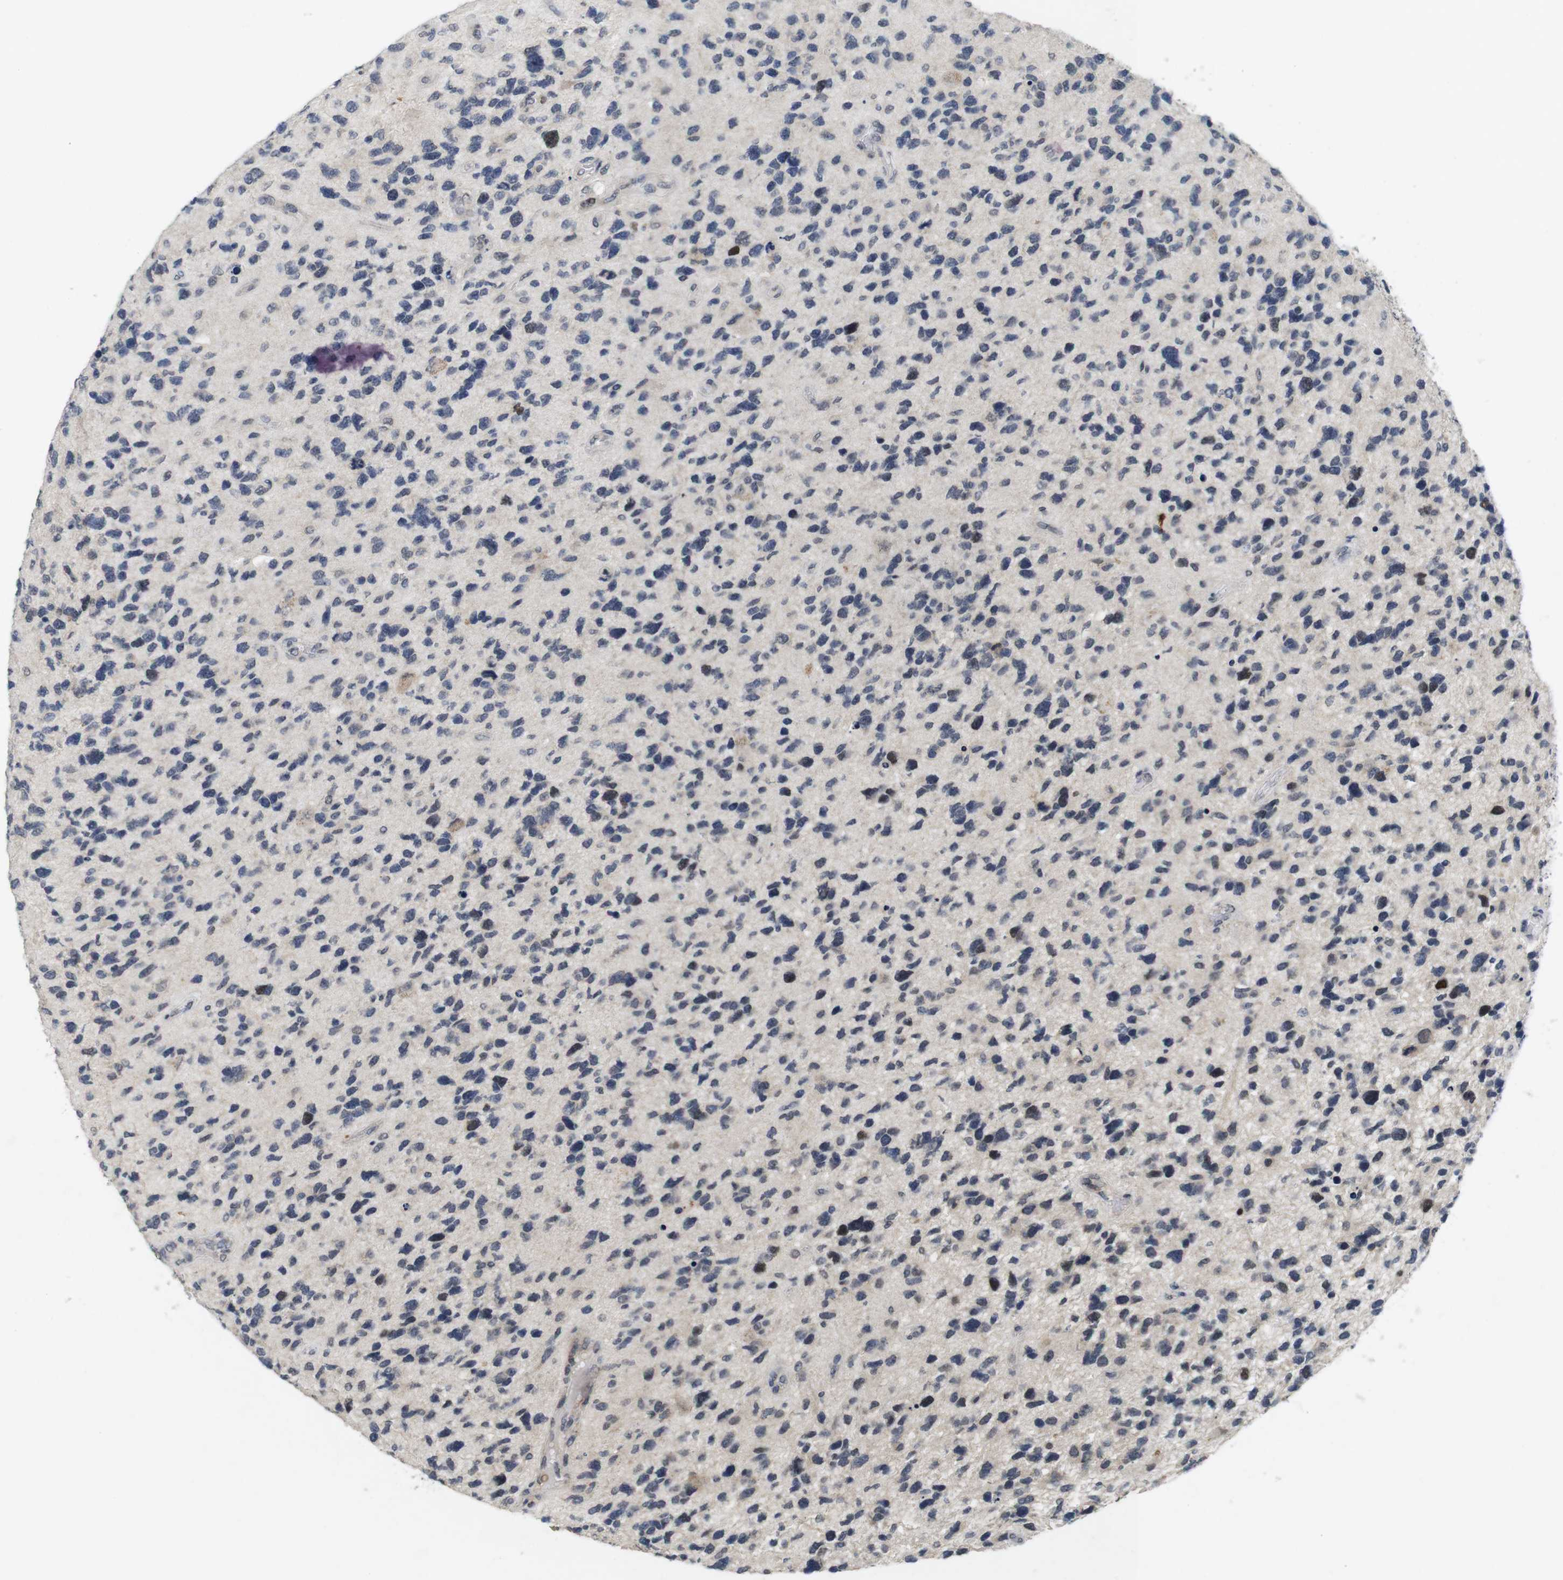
{"staining": {"intensity": "moderate", "quantity": "<25%", "location": "nuclear"}, "tissue": "glioma", "cell_type": "Tumor cells", "image_type": "cancer", "snomed": [{"axis": "morphology", "description": "Glioma, malignant, High grade"}, {"axis": "topography", "description": "Brain"}], "caption": "This histopathology image shows high-grade glioma (malignant) stained with immunohistochemistry to label a protein in brown. The nuclear of tumor cells show moderate positivity for the protein. Nuclei are counter-stained blue.", "gene": "SKP2", "patient": {"sex": "female", "age": 58}}